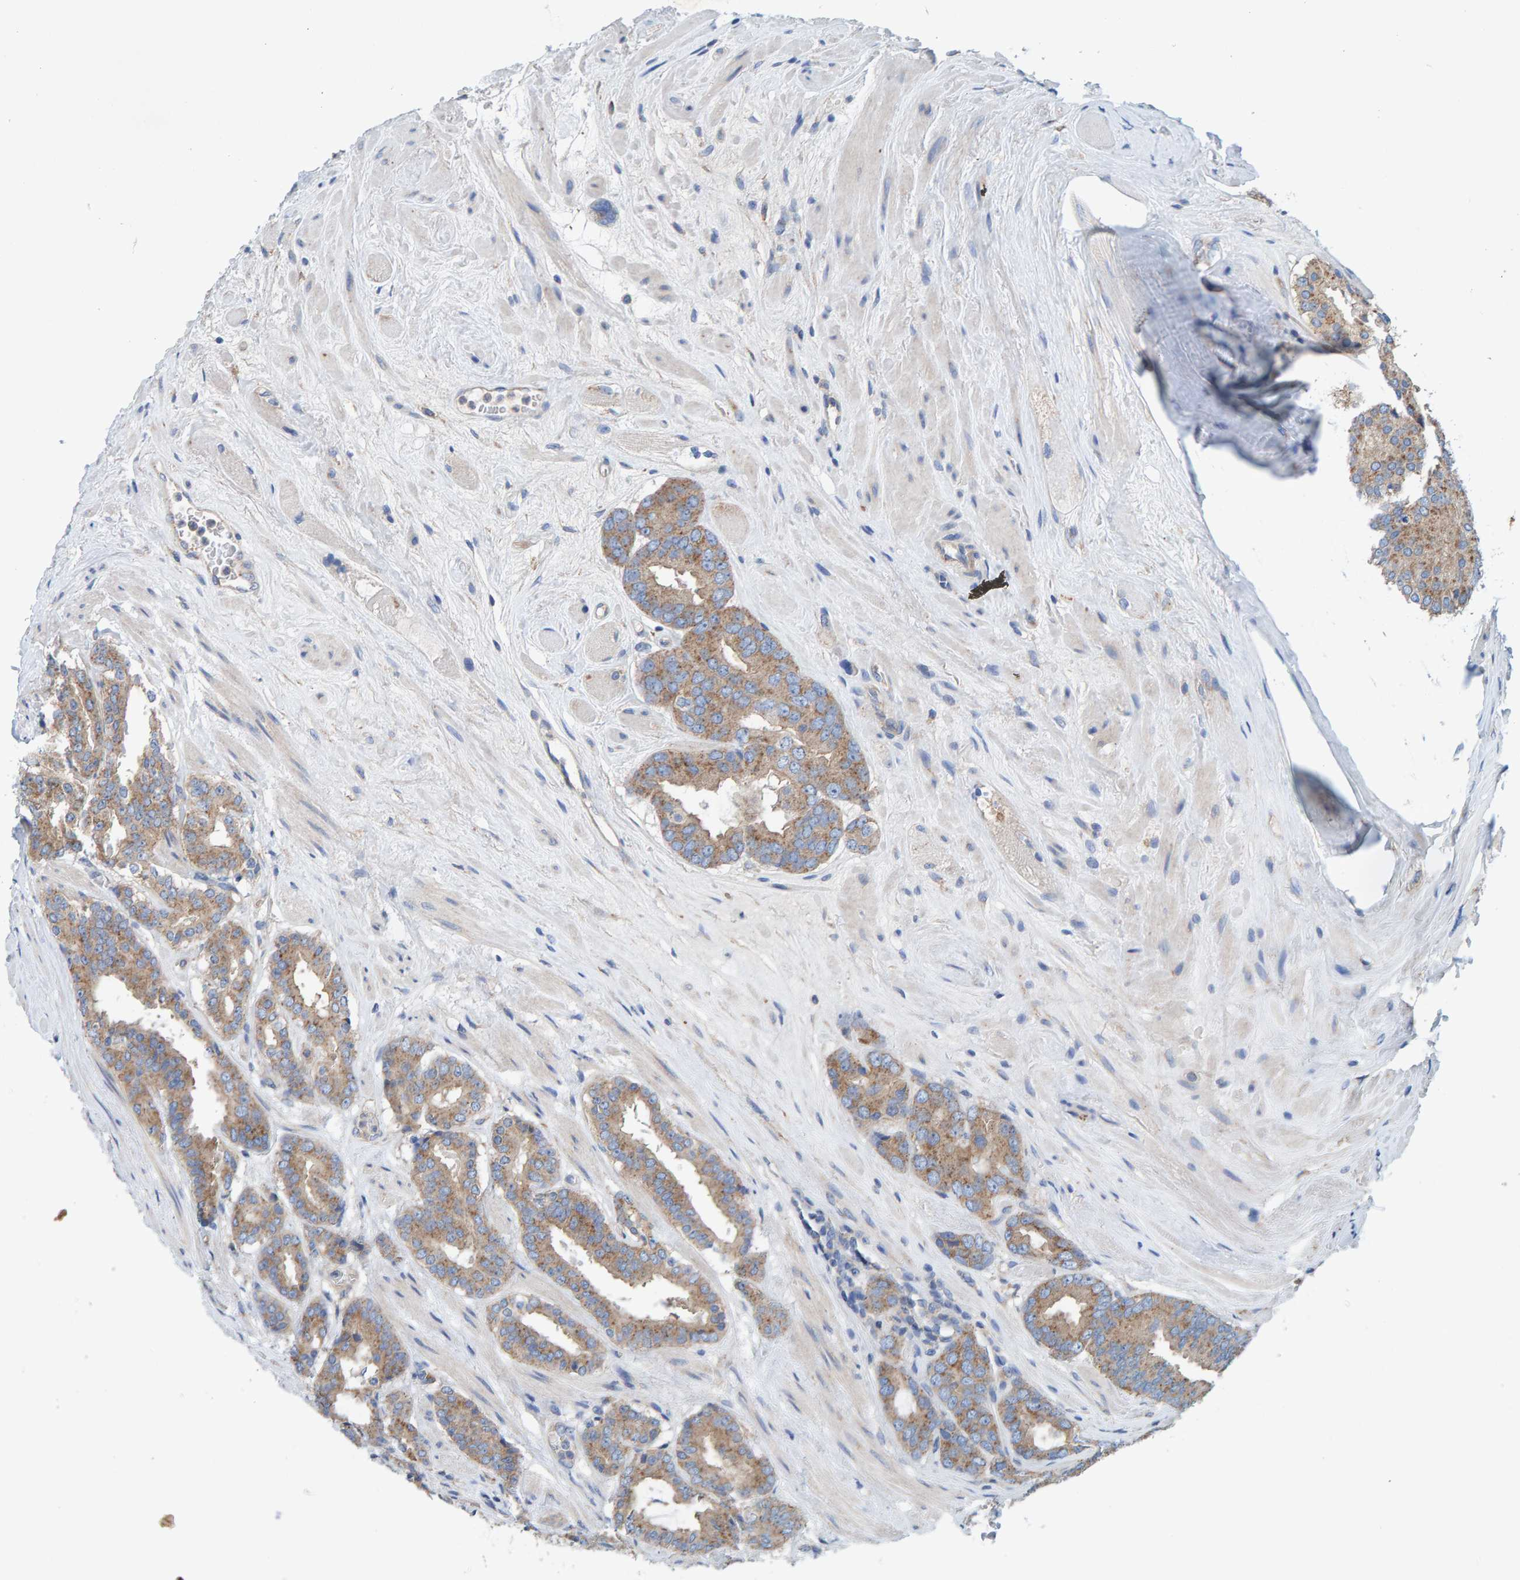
{"staining": {"intensity": "weak", "quantity": ">75%", "location": "cytoplasmic/membranous"}, "tissue": "prostate cancer", "cell_type": "Tumor cells", "image_type": "cancer", "snomed": [{"axis": "morphology", "description": "Adenocarcinoma, Low grade"}, {"axis": "topography", "description": "Prostate"}], "caption": "Prostate cancer (adenocarcinoma (low-grade)) tissue displays weak cytoplasmic/membranous staining in approximately >75% of tumor cells, visualized by immunohistochemistry.", "gene": "MKLN1", "patient": {"sex": "male", "age": 69}}